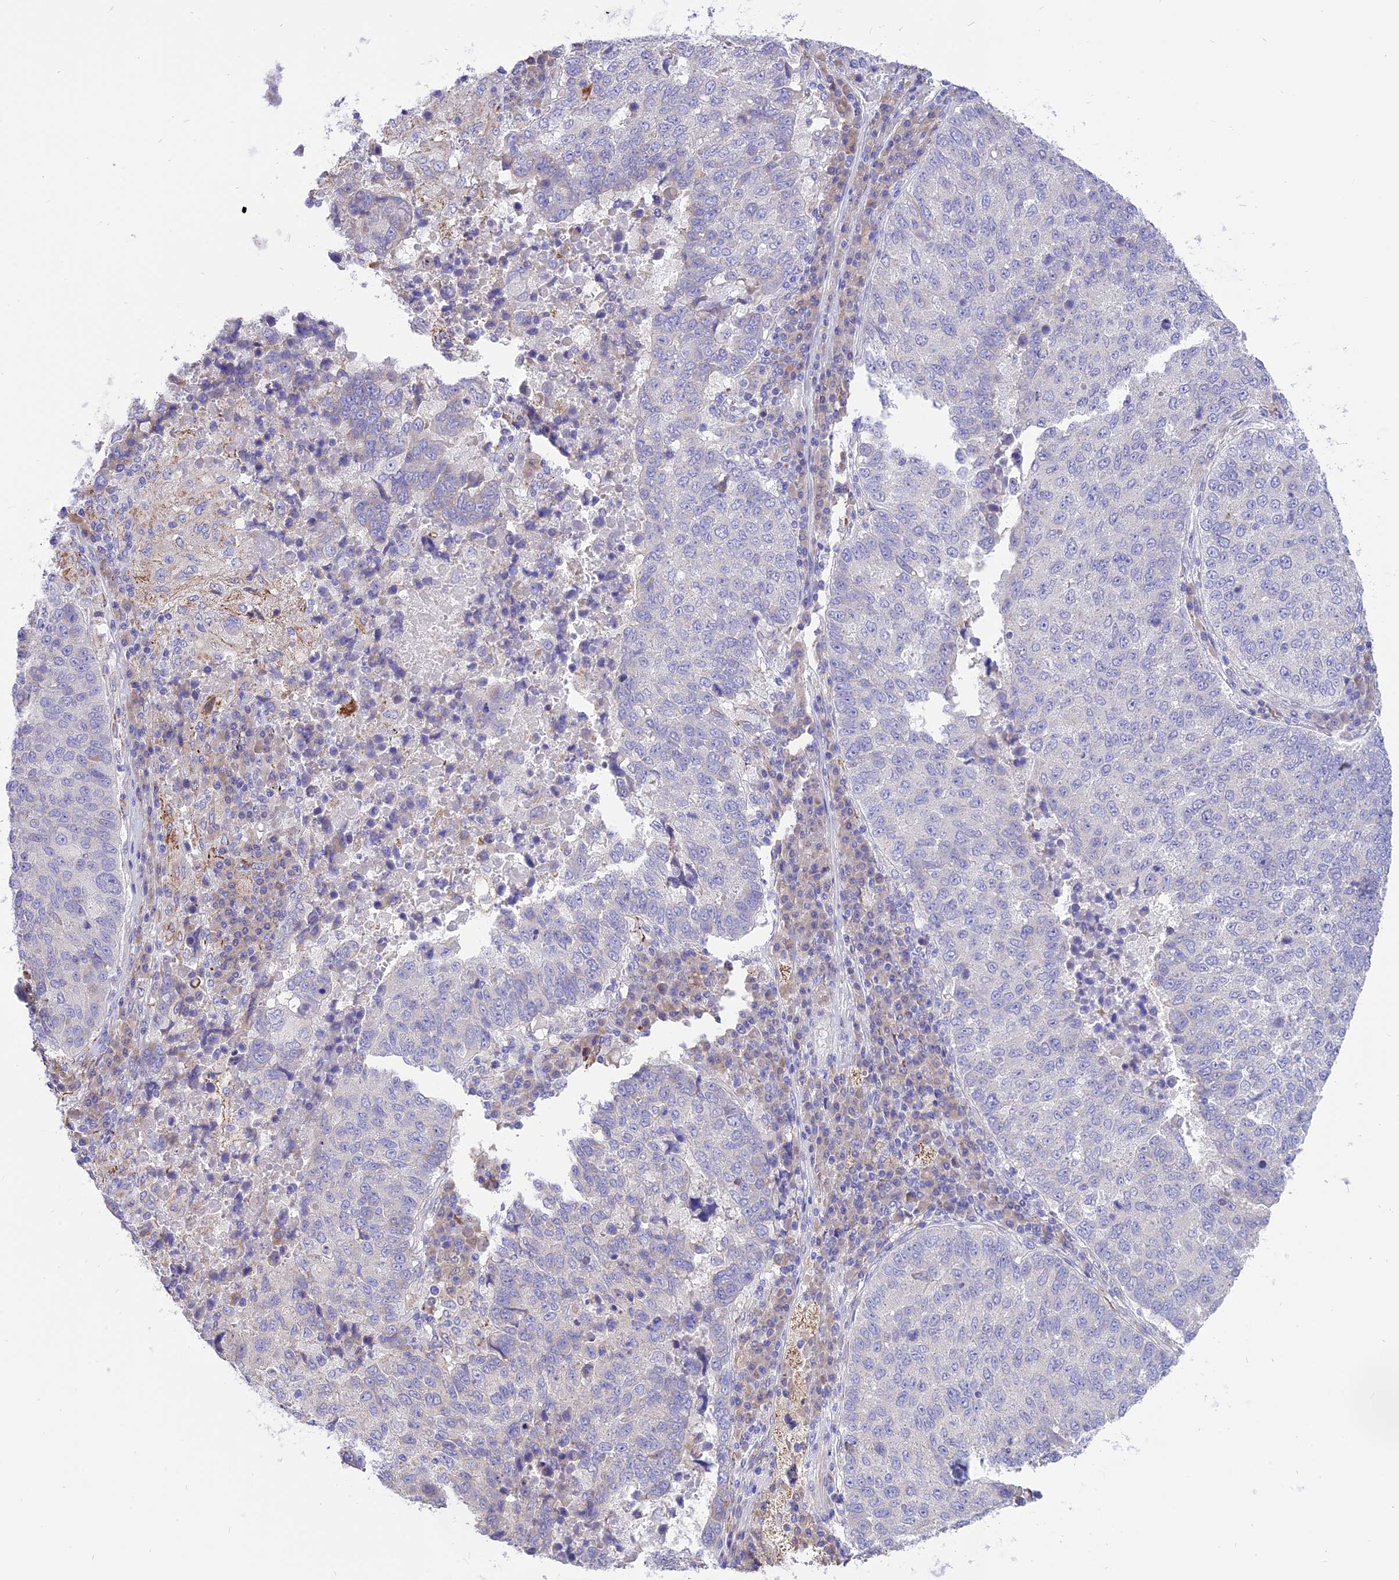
{"staining": {"intensity": "negative", "quantity": "none", "location": "none"}, "tissue": "lung cancer", "cell_type": "Tumor cells", "image_type": "cancer", "snomed": [{"axis": "morphology", "description": "Squamous cell carcinoma, NOS"}, {"axis": "topography", "description": "Lung"}], "caption": "Tumor cells show no significant protein positivity in lung cancer (squamous cell carcinoma).", "gene": "ARMCX6", "patient": {"sex": "male", "age": 73}}